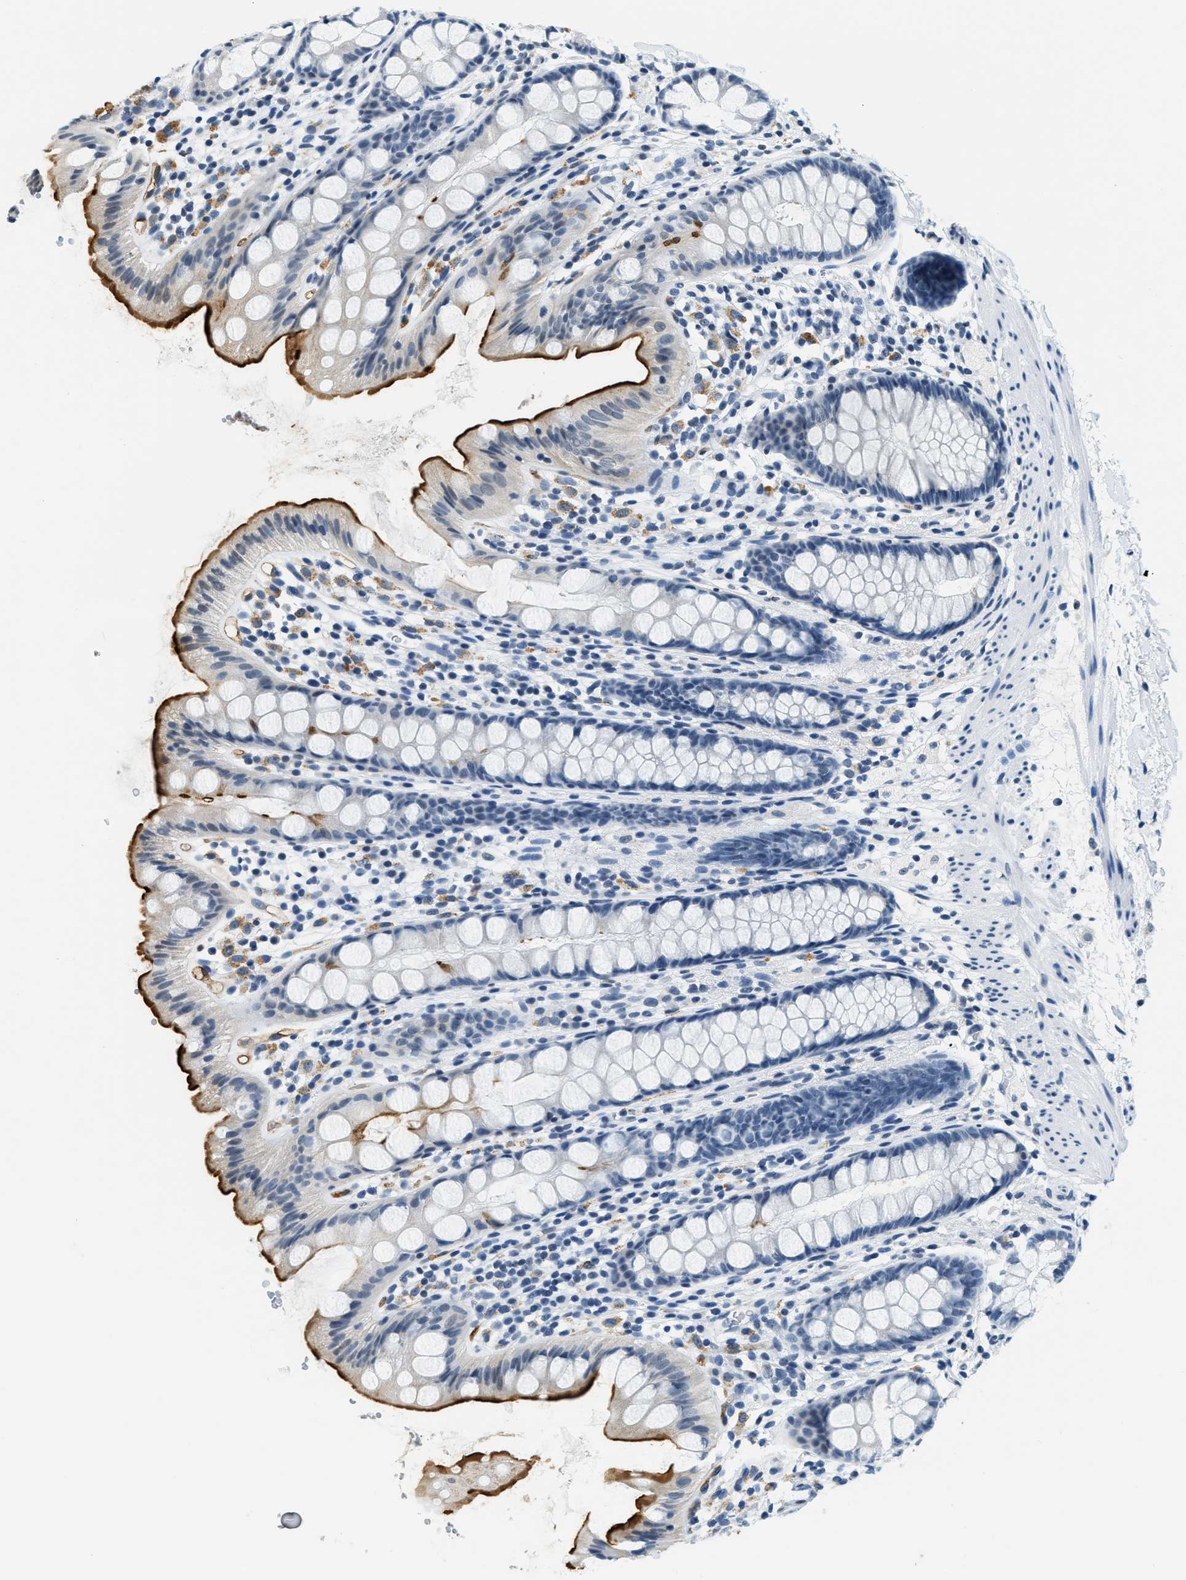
{"staining": {"intensity": "strong", "quantity": "25%-75%", "location": "cytoplasmic/membranous"}, "tissue": "rectum", "cell_type": "Glandular cells", "image_type": "normal", "snomed": [{"axis": "morphology", "description": "Normal tissue, NOS"}, {"axis": "topography", "description": "Rectum"}], "caption": "This histopathology image reveals immunohistochemistry (IHC) staining of unremarkable rectum, with high strong cytoplasmic/membranous positivity in about 25%-75% of glandular cells.", "gene": "CA4", "patient": {"sex": "female", "age": 65}}